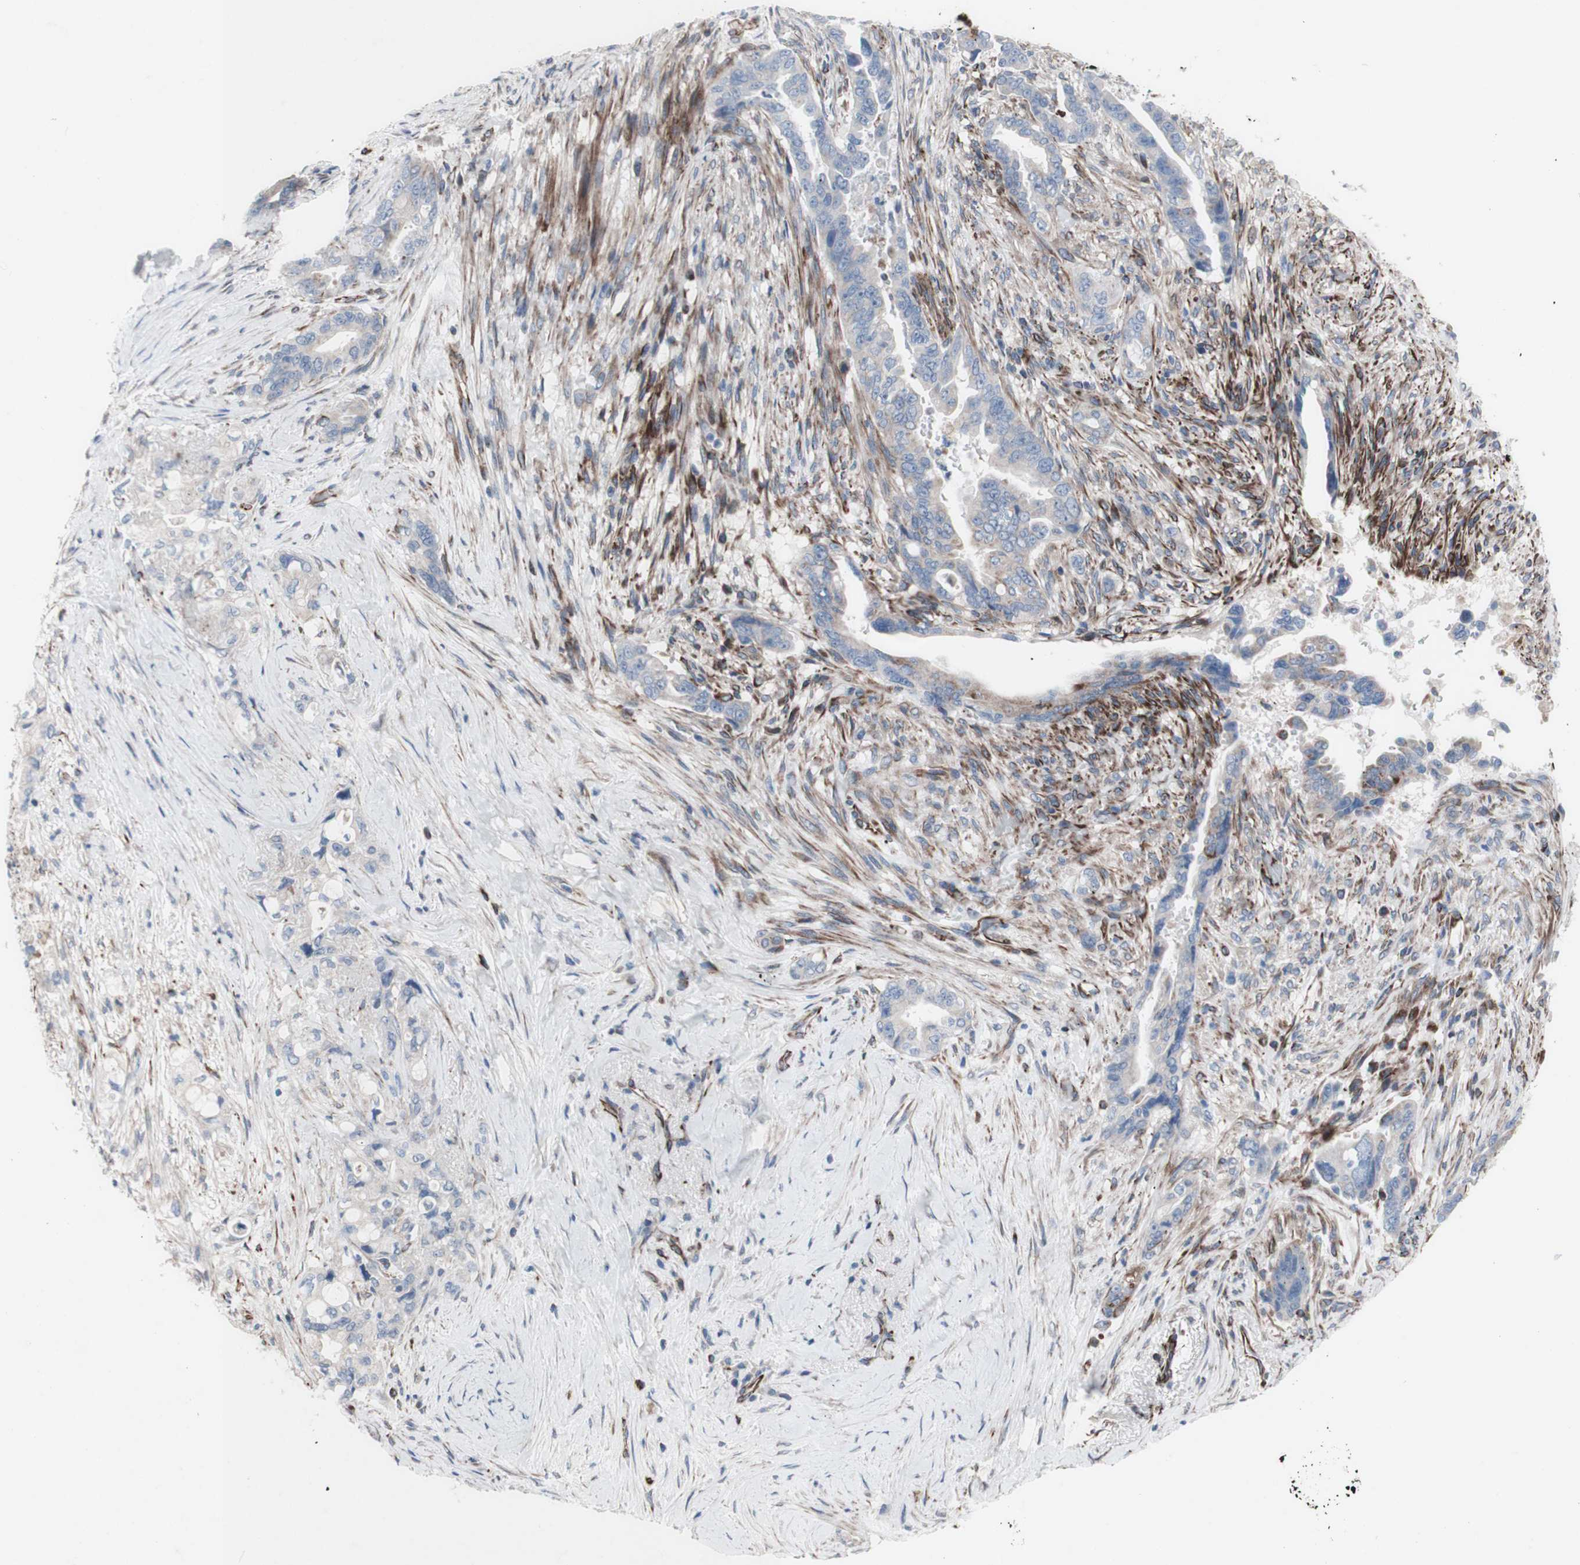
{"staining": {"intensity": "weak", "quantity": "<25%", "location": "cytoplasmic/membranous"}, "tissue": "pancreatic cancer", "cell_type": "Tumor cells", "image_type": "cancer", "snomed": [{"axis": "morphology", "description": "Adenocarcinoma, NOS"}, {"axis": "topography", "description": "Pancreas"}], "caption": "Tumor cells show no significant staining in adenocarcinoma (pancreatic). (DAB immunohistochemistry visualized using brightfield microscopy, high magnification).", "gene": "AGPAT5", "patient": {"sex": "male", "age": 70}}